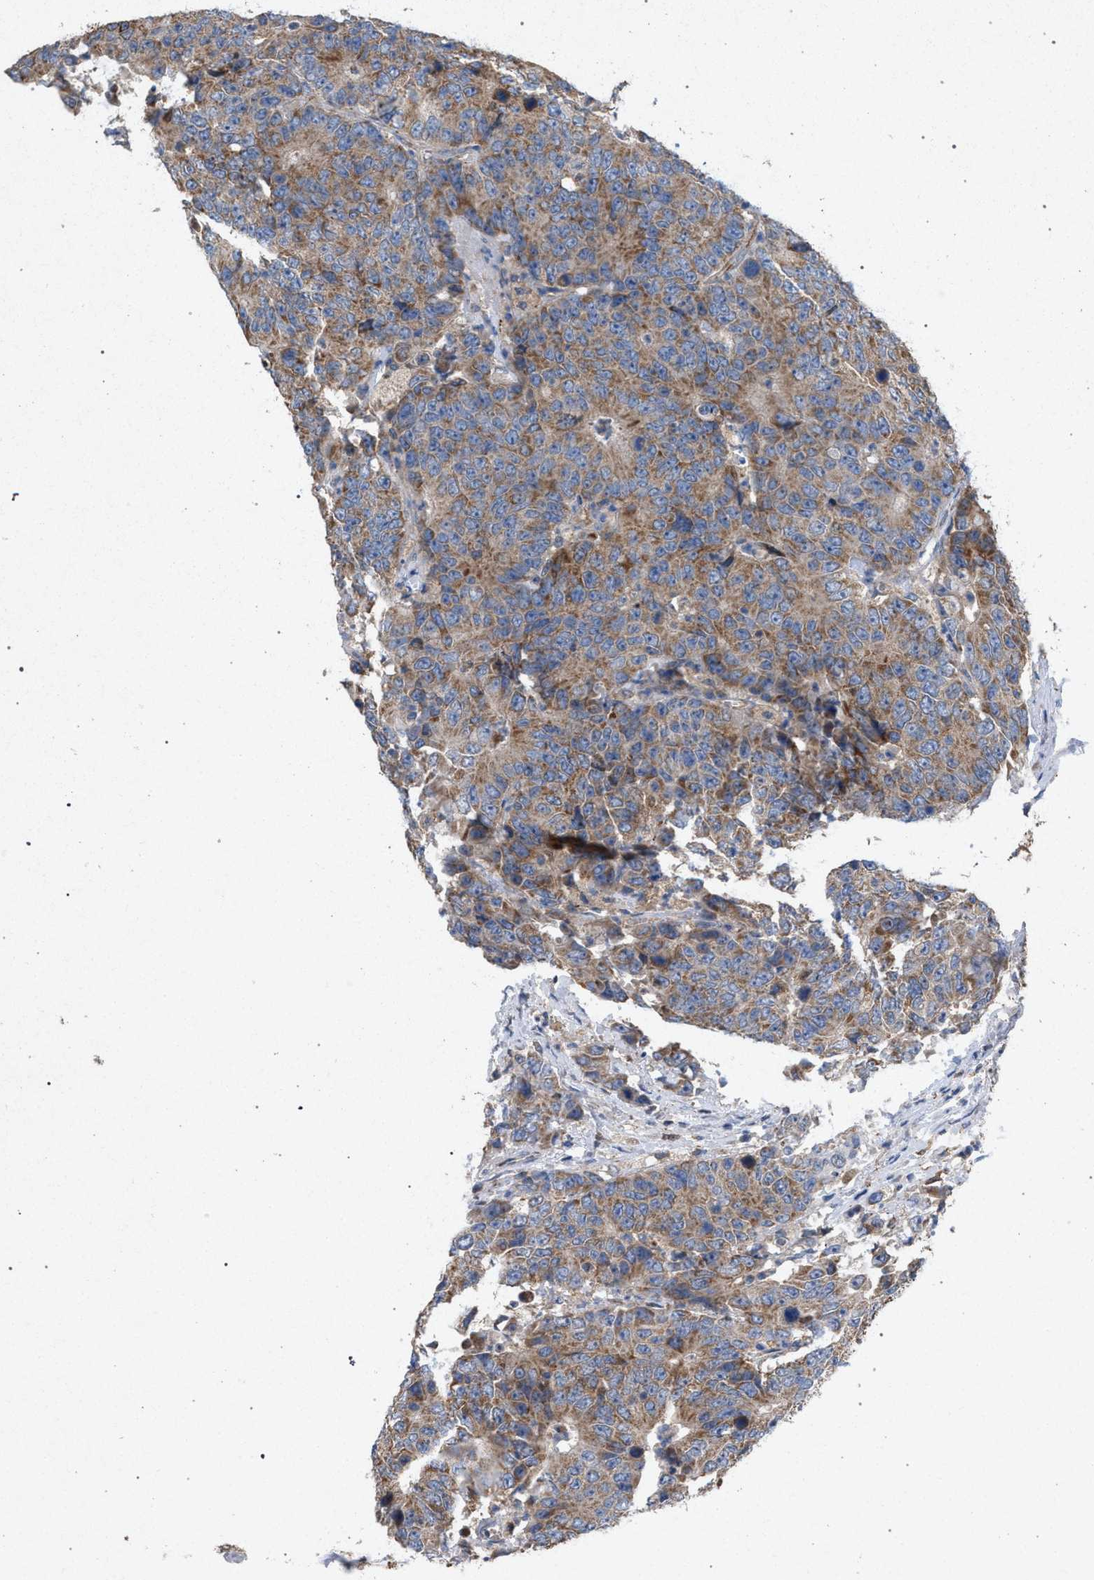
{"staining": {"intensity": "moderate", "quantity": ">75%", "location": "cytoplasmic/membranous"}, "tissue": "colorectal cancer", "cell_type": "Tumor cells", "image_type": "cancer", "snomed": [{"axis": "morphology", "description": "Adenocarcinoma, NOS"}, {"axis": "topography", "description": "Colon"}], "caption": "High-magnification brightfield microscopy of colorectal adenocarcinoma stained with DAB (3,3'-diaminobenzidine) (brown) and counterstained with hematoxylin (blue). tumor cells exhibit moderate cytoplasmic/membranous positivity is appreciated in about>75% of cells. Using DAB (3,3'-diaminobenzidine) (brown) and hematoxylin (blue) stains, captured at high magnification using brightfield microscopy.", "gene": "VPS13A", "patient": {"sex": "female", "age": 86}}